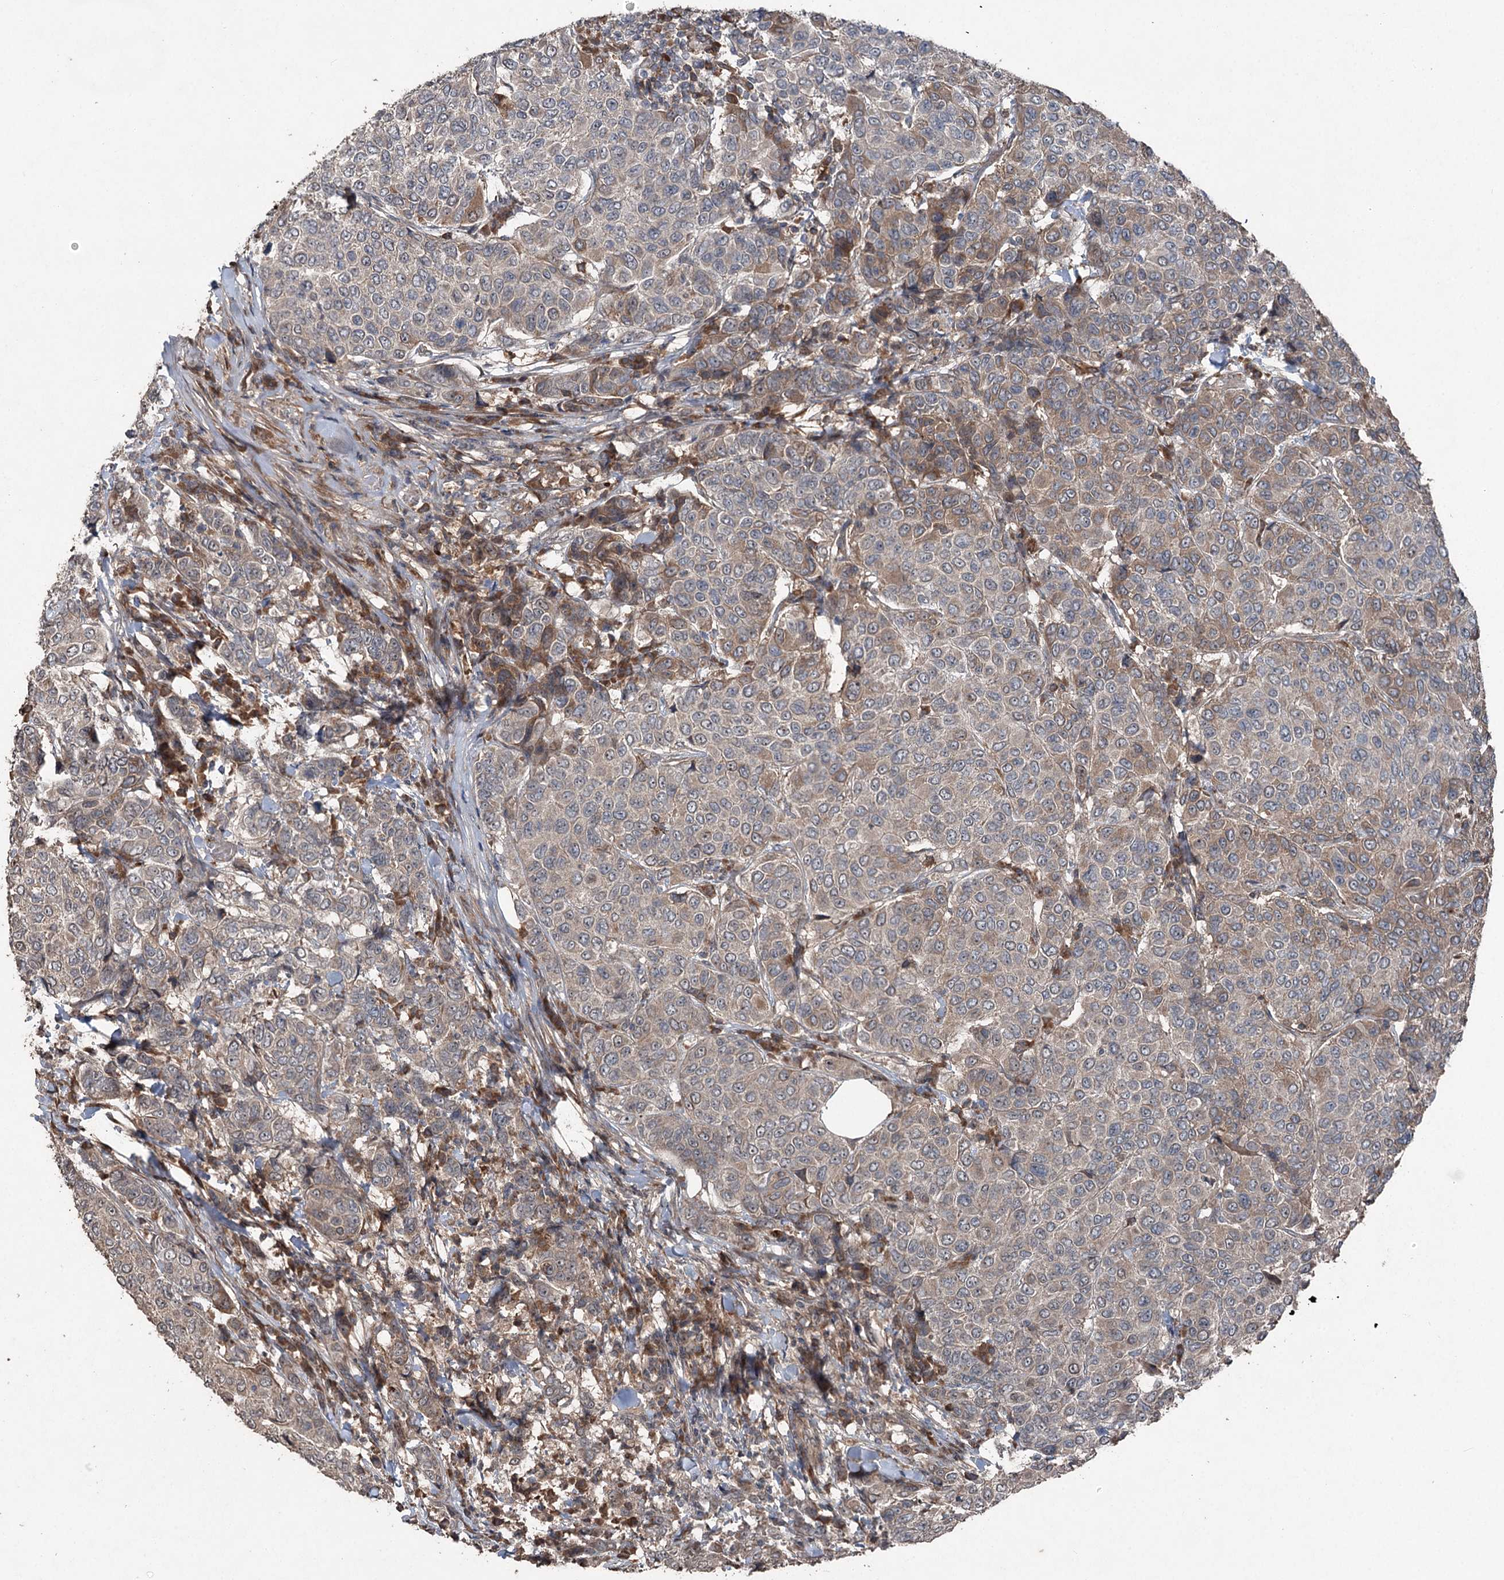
{"staining": {"intensity": "weak", "quantity": "25%-75%", "location": "cytoplasmic/membranous"}, "tissue": "breast cancer", "cell_type": "Tumor cells", "image_type": "cancer", "snomed": [{"axis": "morphology", "description": "Duct carcinoma"}, {"axis": "topography", "description": "Breast"}], "caption": "There is low levels of weak cytoplasmic/membranous expression in tumor cells of breast cancer (invasive ductal carcinoma), as demonstrated by immunohistochemical staining (brown color).", "gene": "MAPK8IP2", "patient": {"sex": "female", "age": 55}}